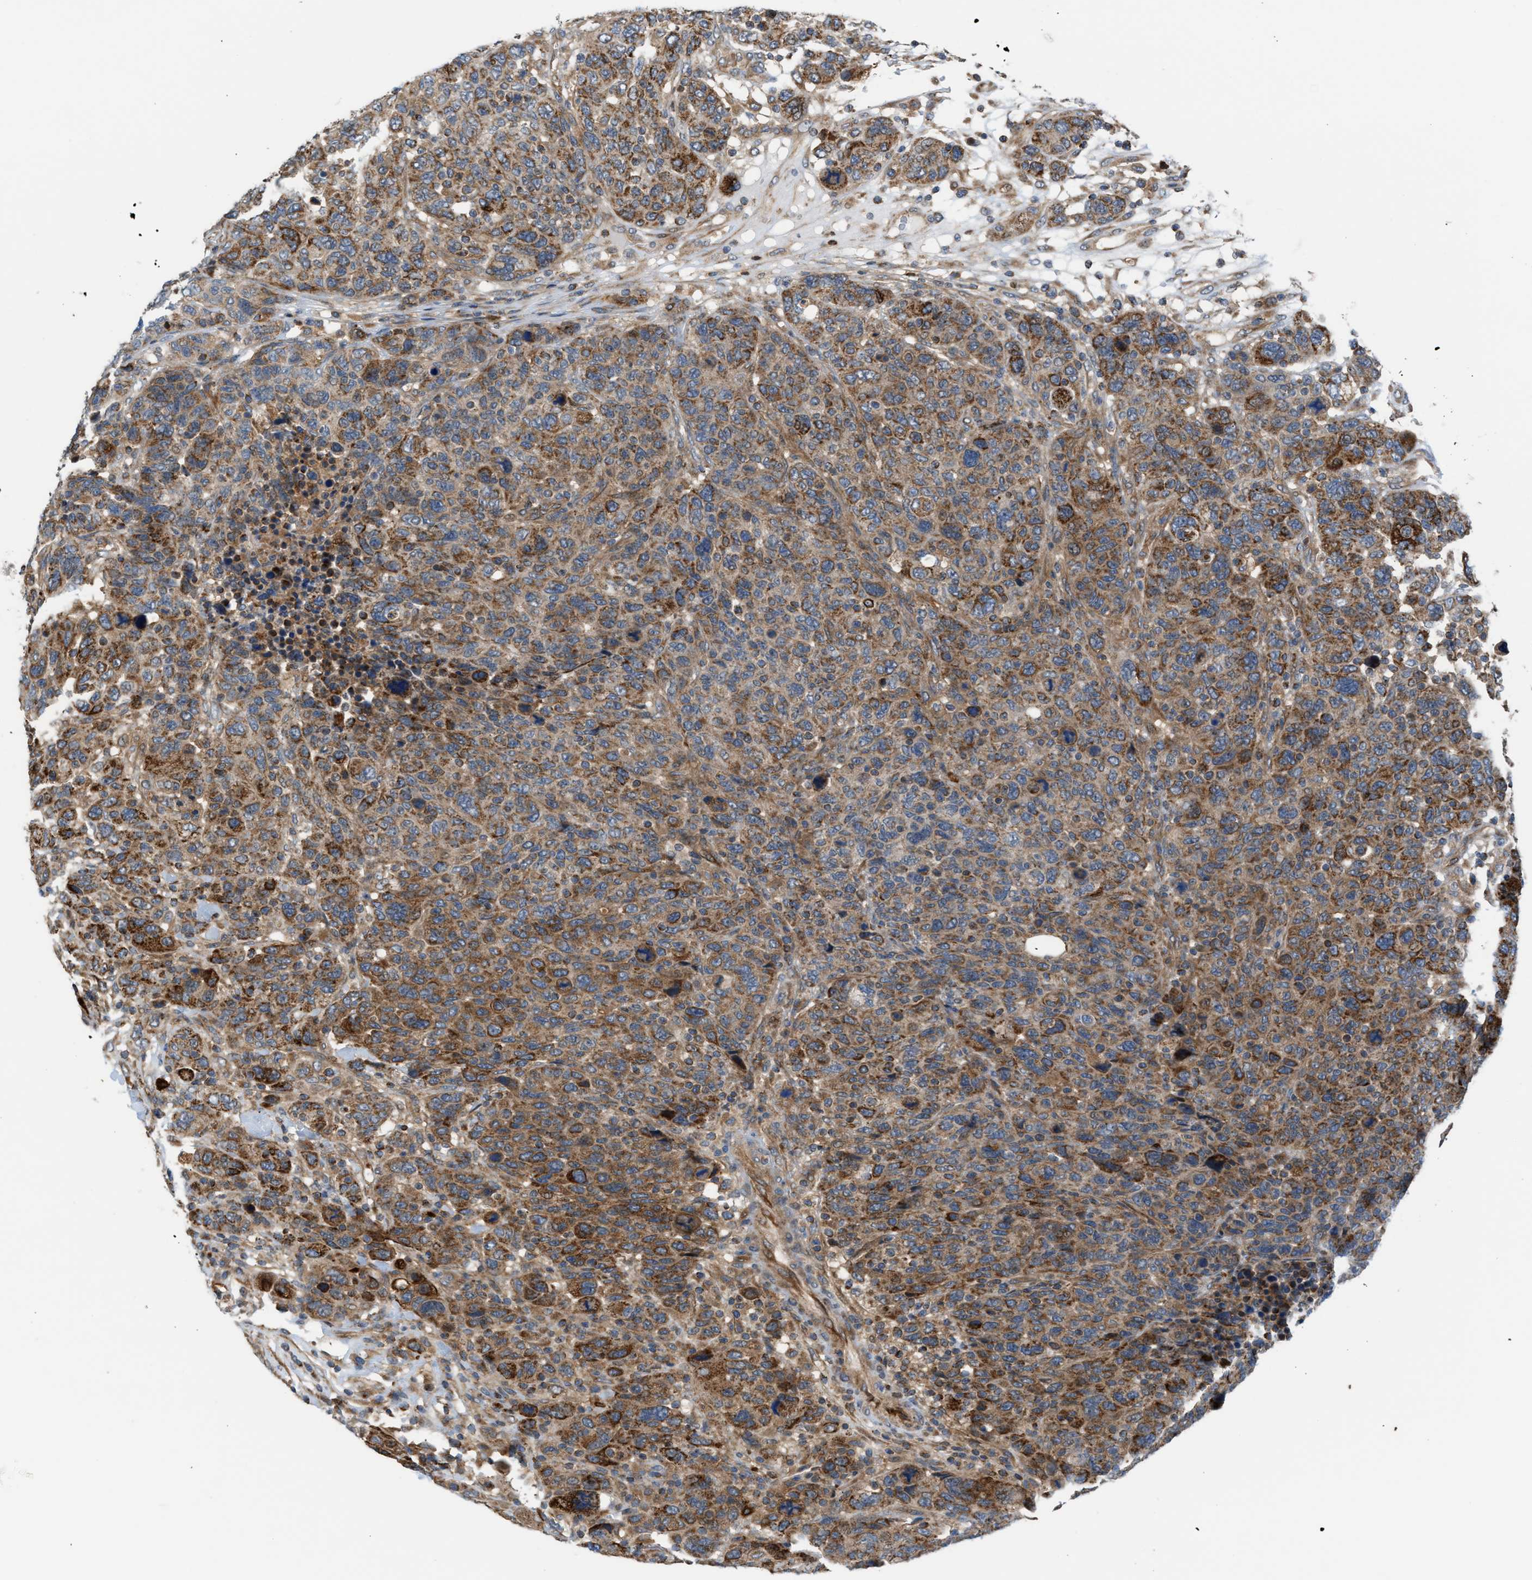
{"staining": {"intensity": "moderate", "quantity": ">75%", "location": "cytoplasmic/membranous"}, "tissue": "breast cancer", "cell_type": "Tumor cells", "image_type": "cancer", "snomed": [{"axis": "morphology", "description": "Duct carcinoma"}, {"axis": "topography", "description": "Breast"}], "caption": "A high-resolution photomicrograph shows immunohistochemistry staining of breast invasive ductal carcinoma, which displays moderate cytoplasmic/membranous positivity in about >75% of tumor cells.", "gene": "PDCL", "patient": {"sex": "female", "age": 37}}